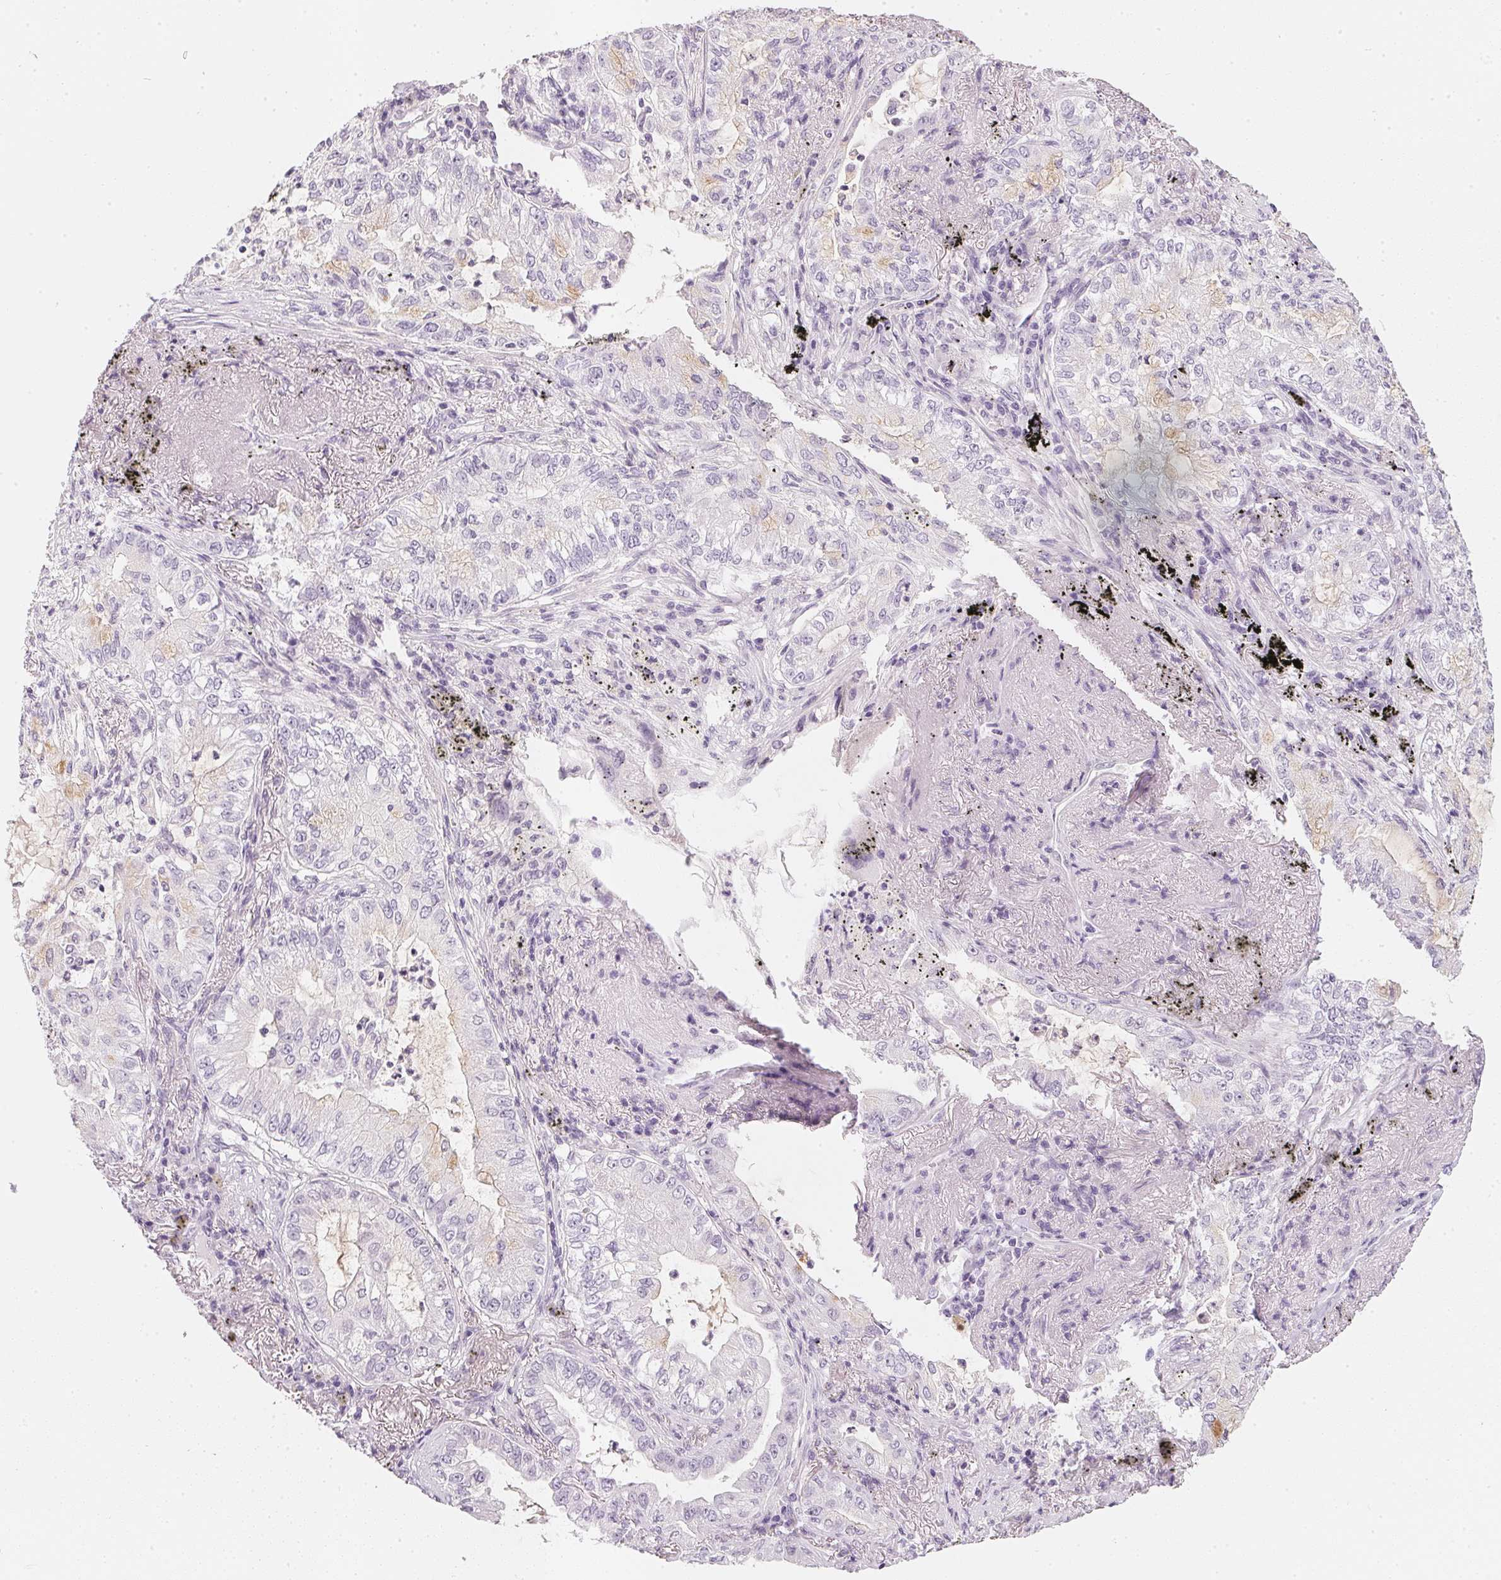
{"staining": {"intensity": "negative", "quantity": "none", "location": "none"}, "tissue": "lung cancer", "cell_type": "Tumor cells", "image_type": "cancer", "snomed": [{"axis": "morphology", "description": "Adenocarcinoma, NOS"}, {"axis": "topography", "description": "Lung"}], "caption": "Tumor cells show no significant staining in lung adenocarcinoma.", "gene": "CHST4", "patient": {"sex": "female", "age": 73}}